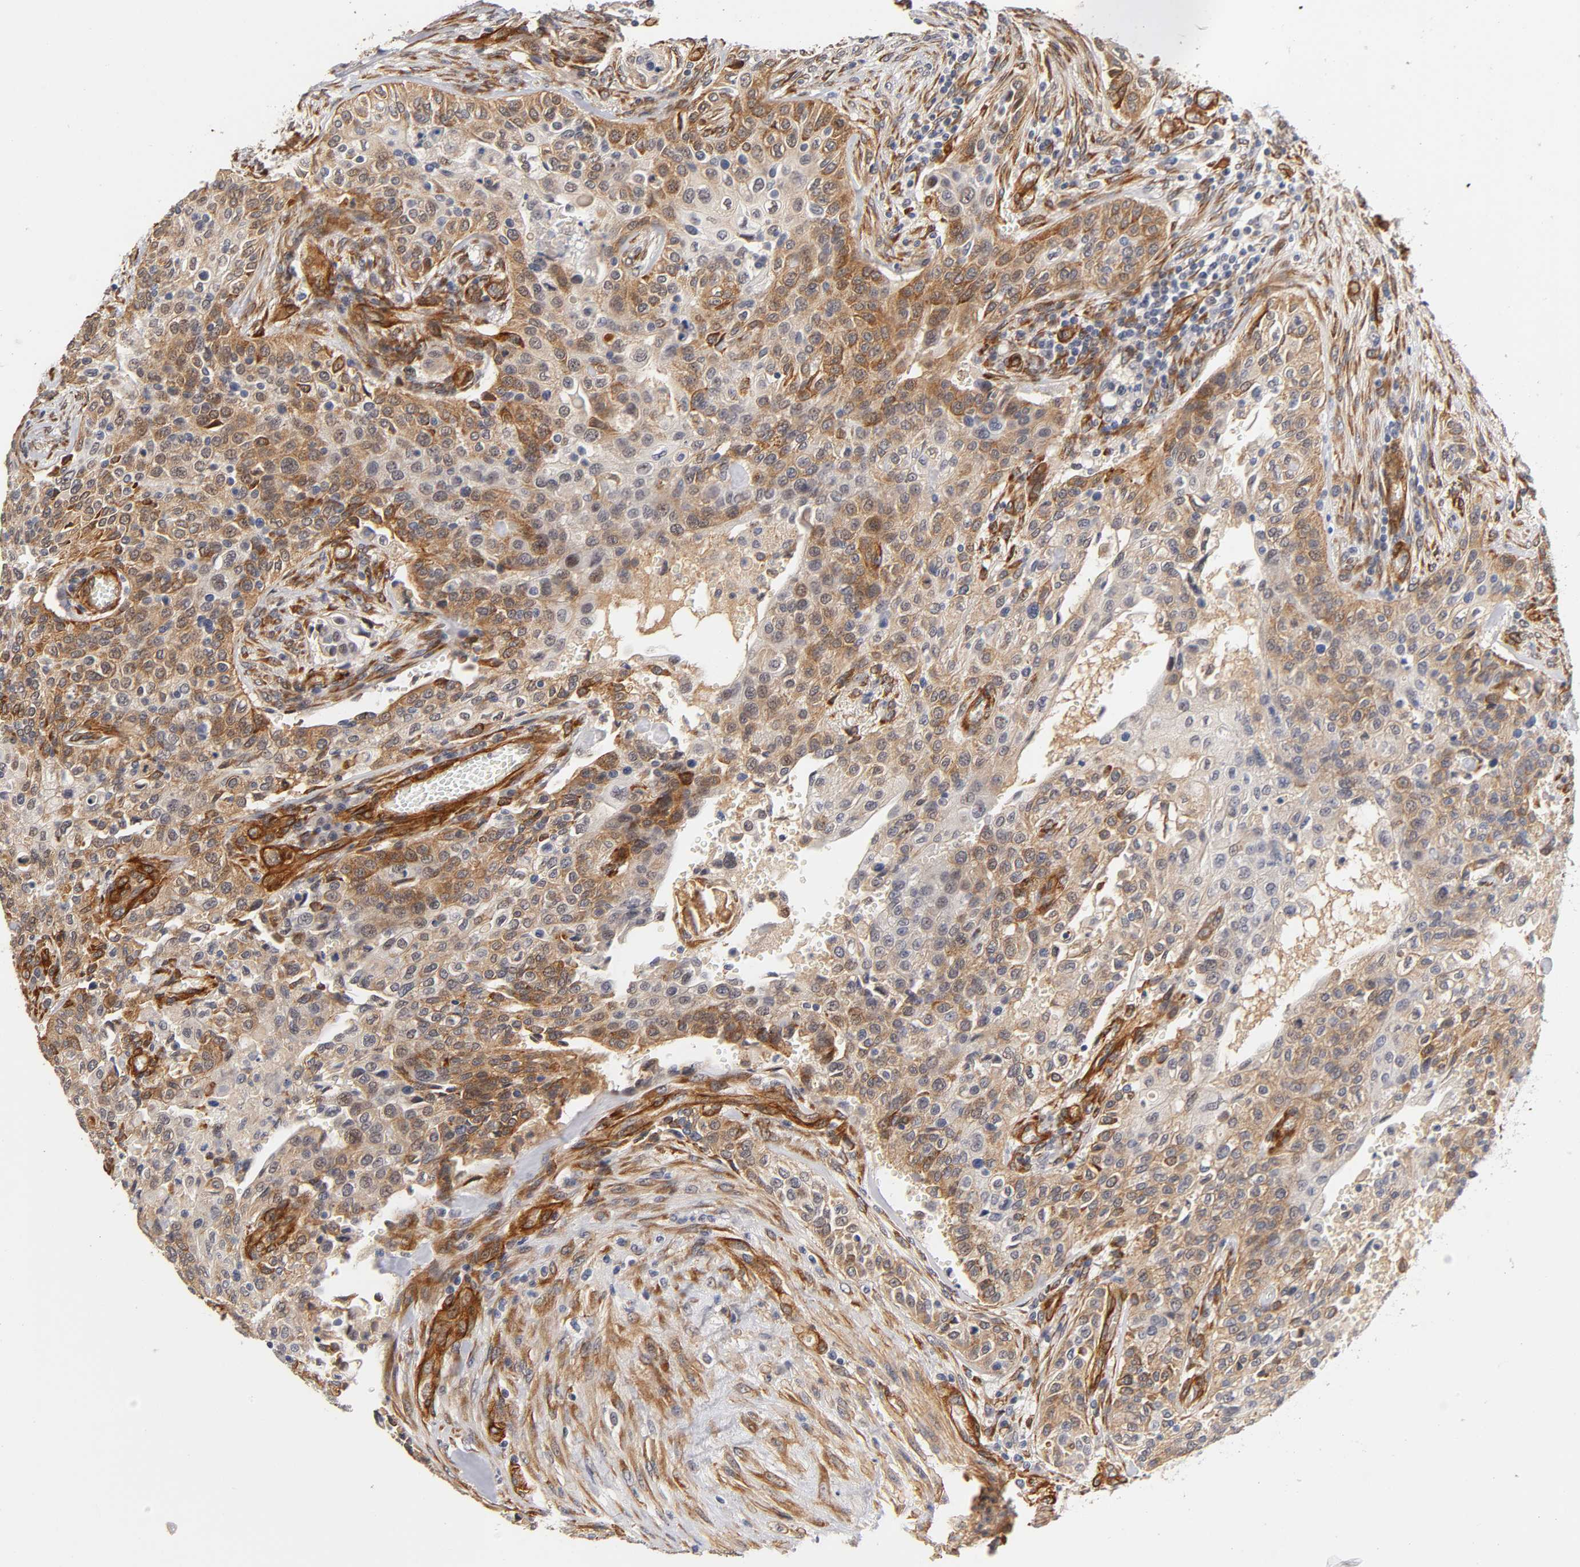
{"staining": {"intensity": "moderate", "quantity": "25%-75%", "location": "cytoplasmic/membranous"}, "tissue": "urothelial cancer", "cell_type": "Tumor cells", "image_type": "cancer", "snomed": [{"axis": "morphology", "description": "Urothelial carcinoma, High grade"}, {"axis": "topography", "description": "Urinary bladder"}], "caption": "Immunohistochemistry photomicrograph of urothelial cancer stained for a protein (brown), which shows medium levels of moderate cytoplasmic/membranous expression in about 25%-75% of tumor cells.", "gene": "LAMB1", "patient": {"sex": "male", "age": 74}}